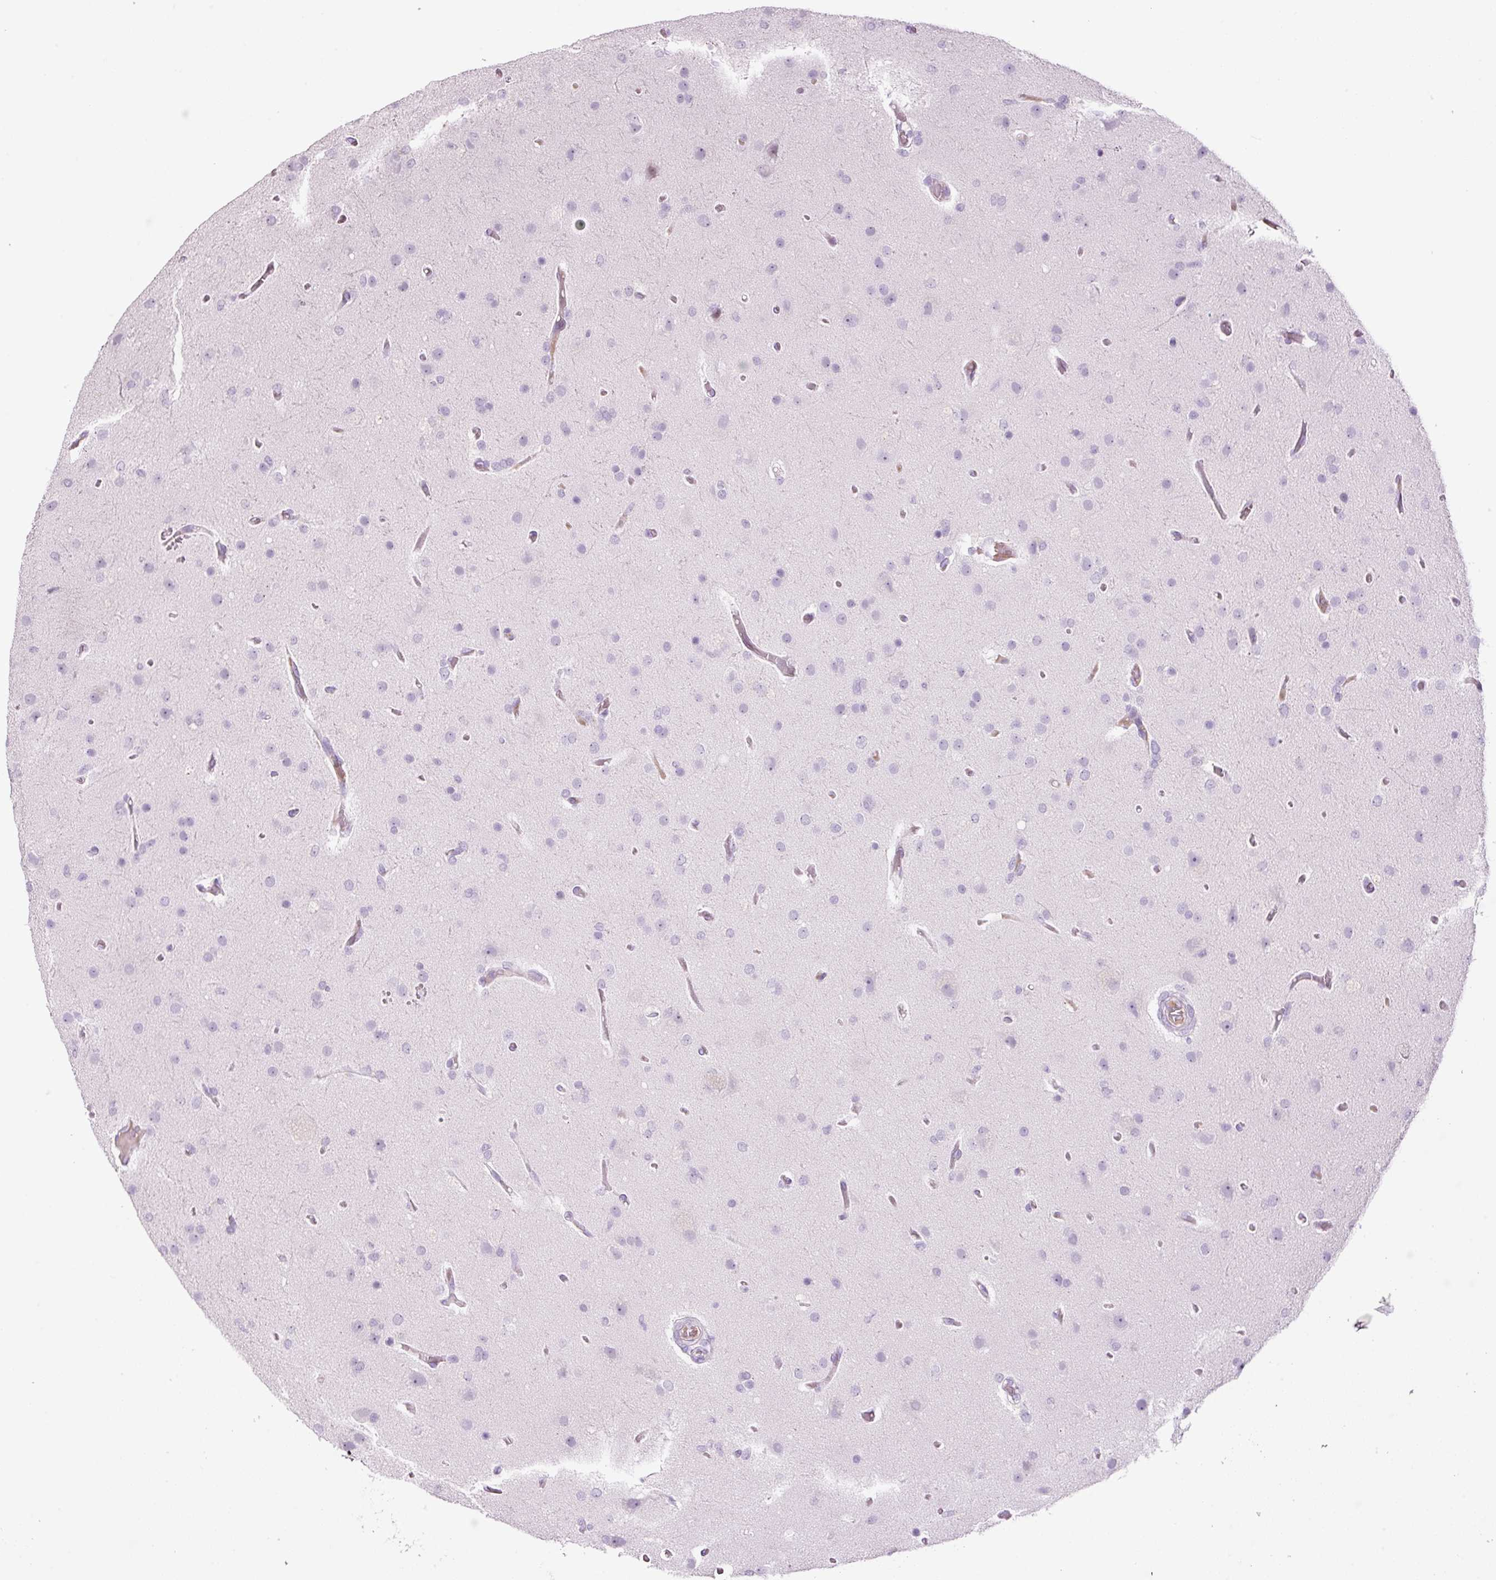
{"staining": {"intensity": "negative", "quantity": "none", "location": "none"}, "tissue": "glioma", "cell_type": "Tumor cells", "image_type": "cancer", "snomed": [{"axis": "morphology", "description": "Glioma, malignant, High grade"}, {"axis": "topography", "description": "Brain"}], "caption": "High magnification brightfield microscopy of malignant glioma (high-grade) stained with DAB (brown) and counterstained with hematoxylin (blue): tumor cells show no significant expression.", "gene": "KLF1", "patient": {"sex": "female", "age": 74}}